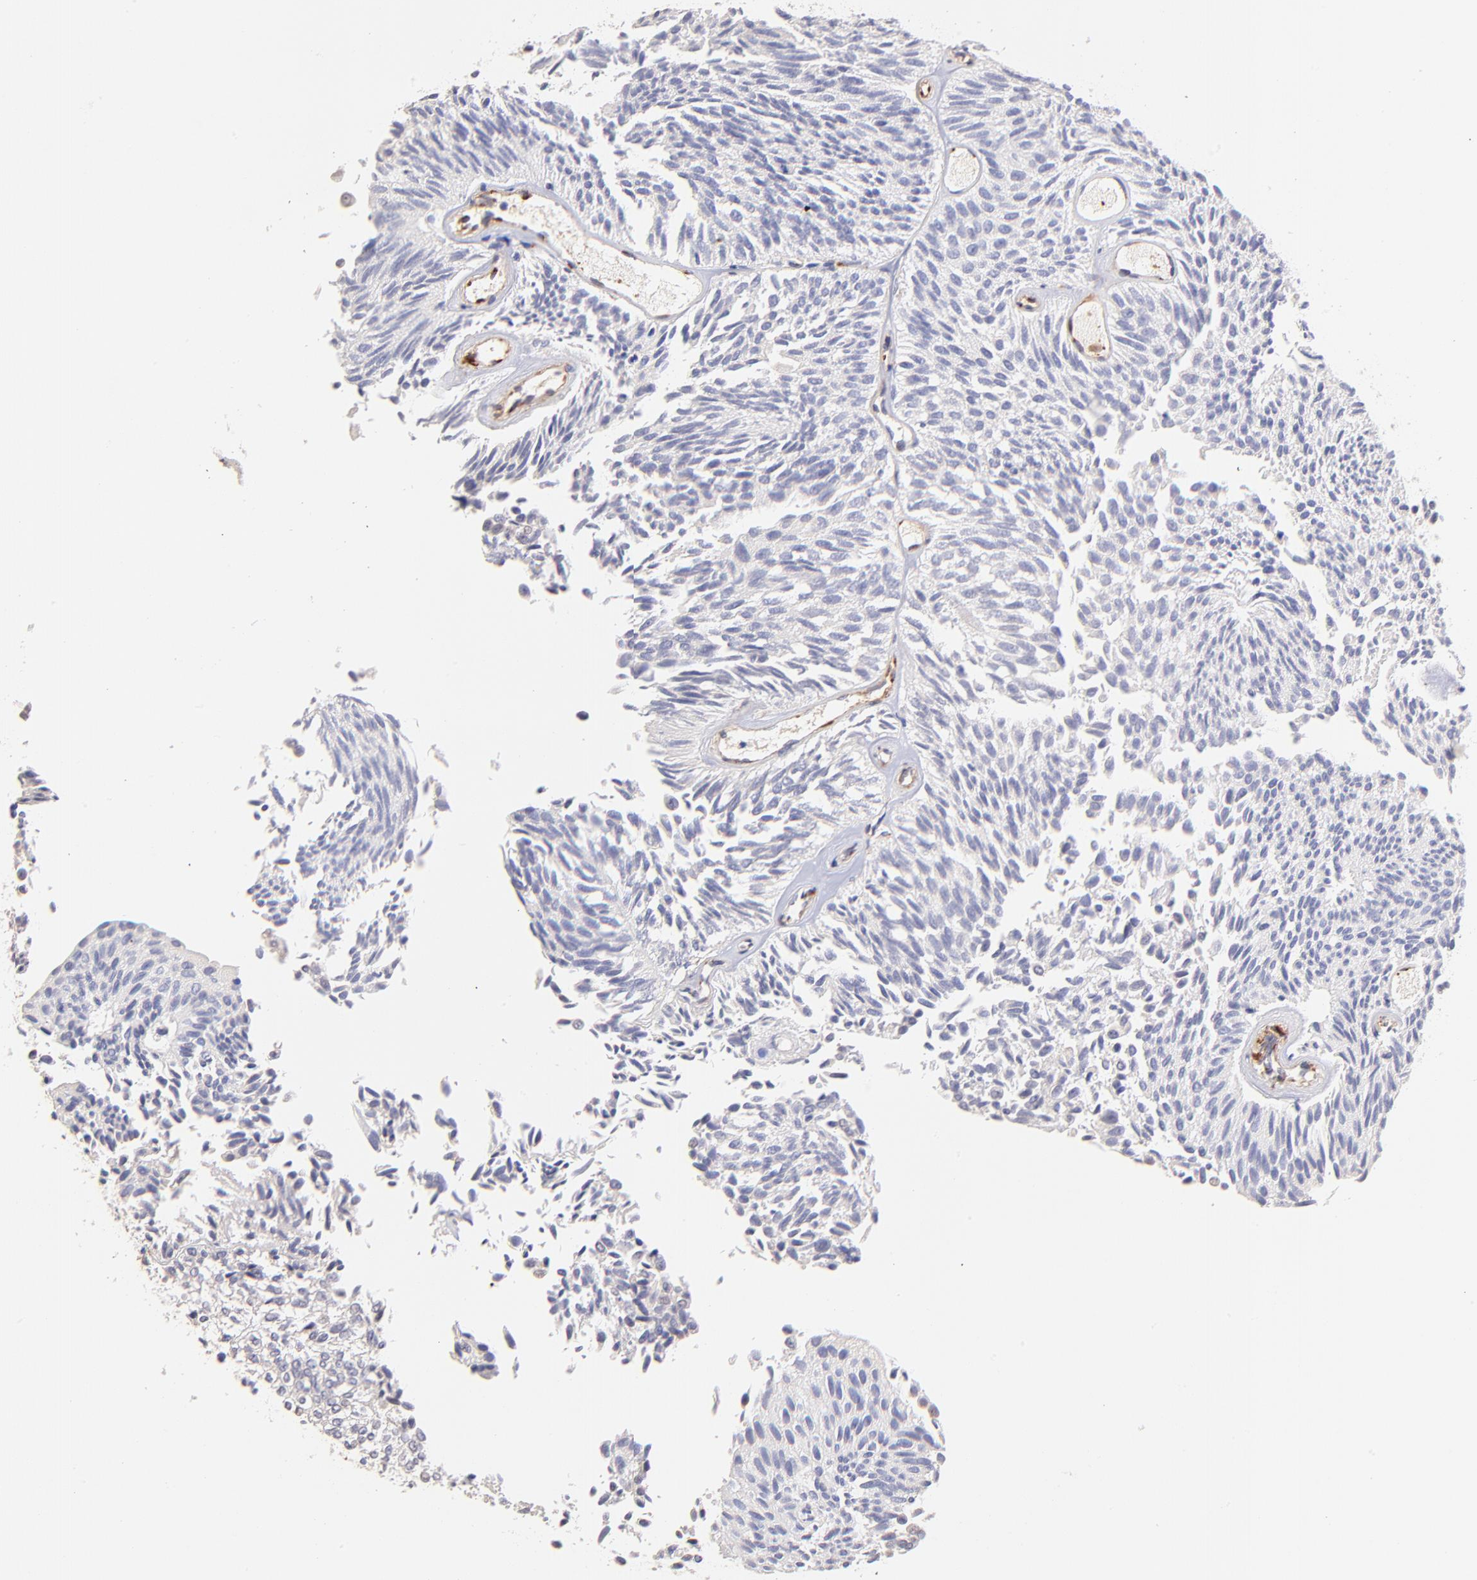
{"staining": {"intensity": "negative", "quantity": "none", "location": "none"}, "tissue": "urothelial cancer", "cell_type": "Tumor cells", "image_type": "cancer", "snomed": [{"axis": "morphology", "description": "Urothelial carcinoma, Low grade"}, {"axis": "topography", "description": "Urinary bladder"}], "caption": "Human urothelial cancer stained for a protein using immunohistochemistry (IHC) exhibits no staining in tumor cells.", "gene": "SPARC", "patient": {"sex": "male", "age": 76}}